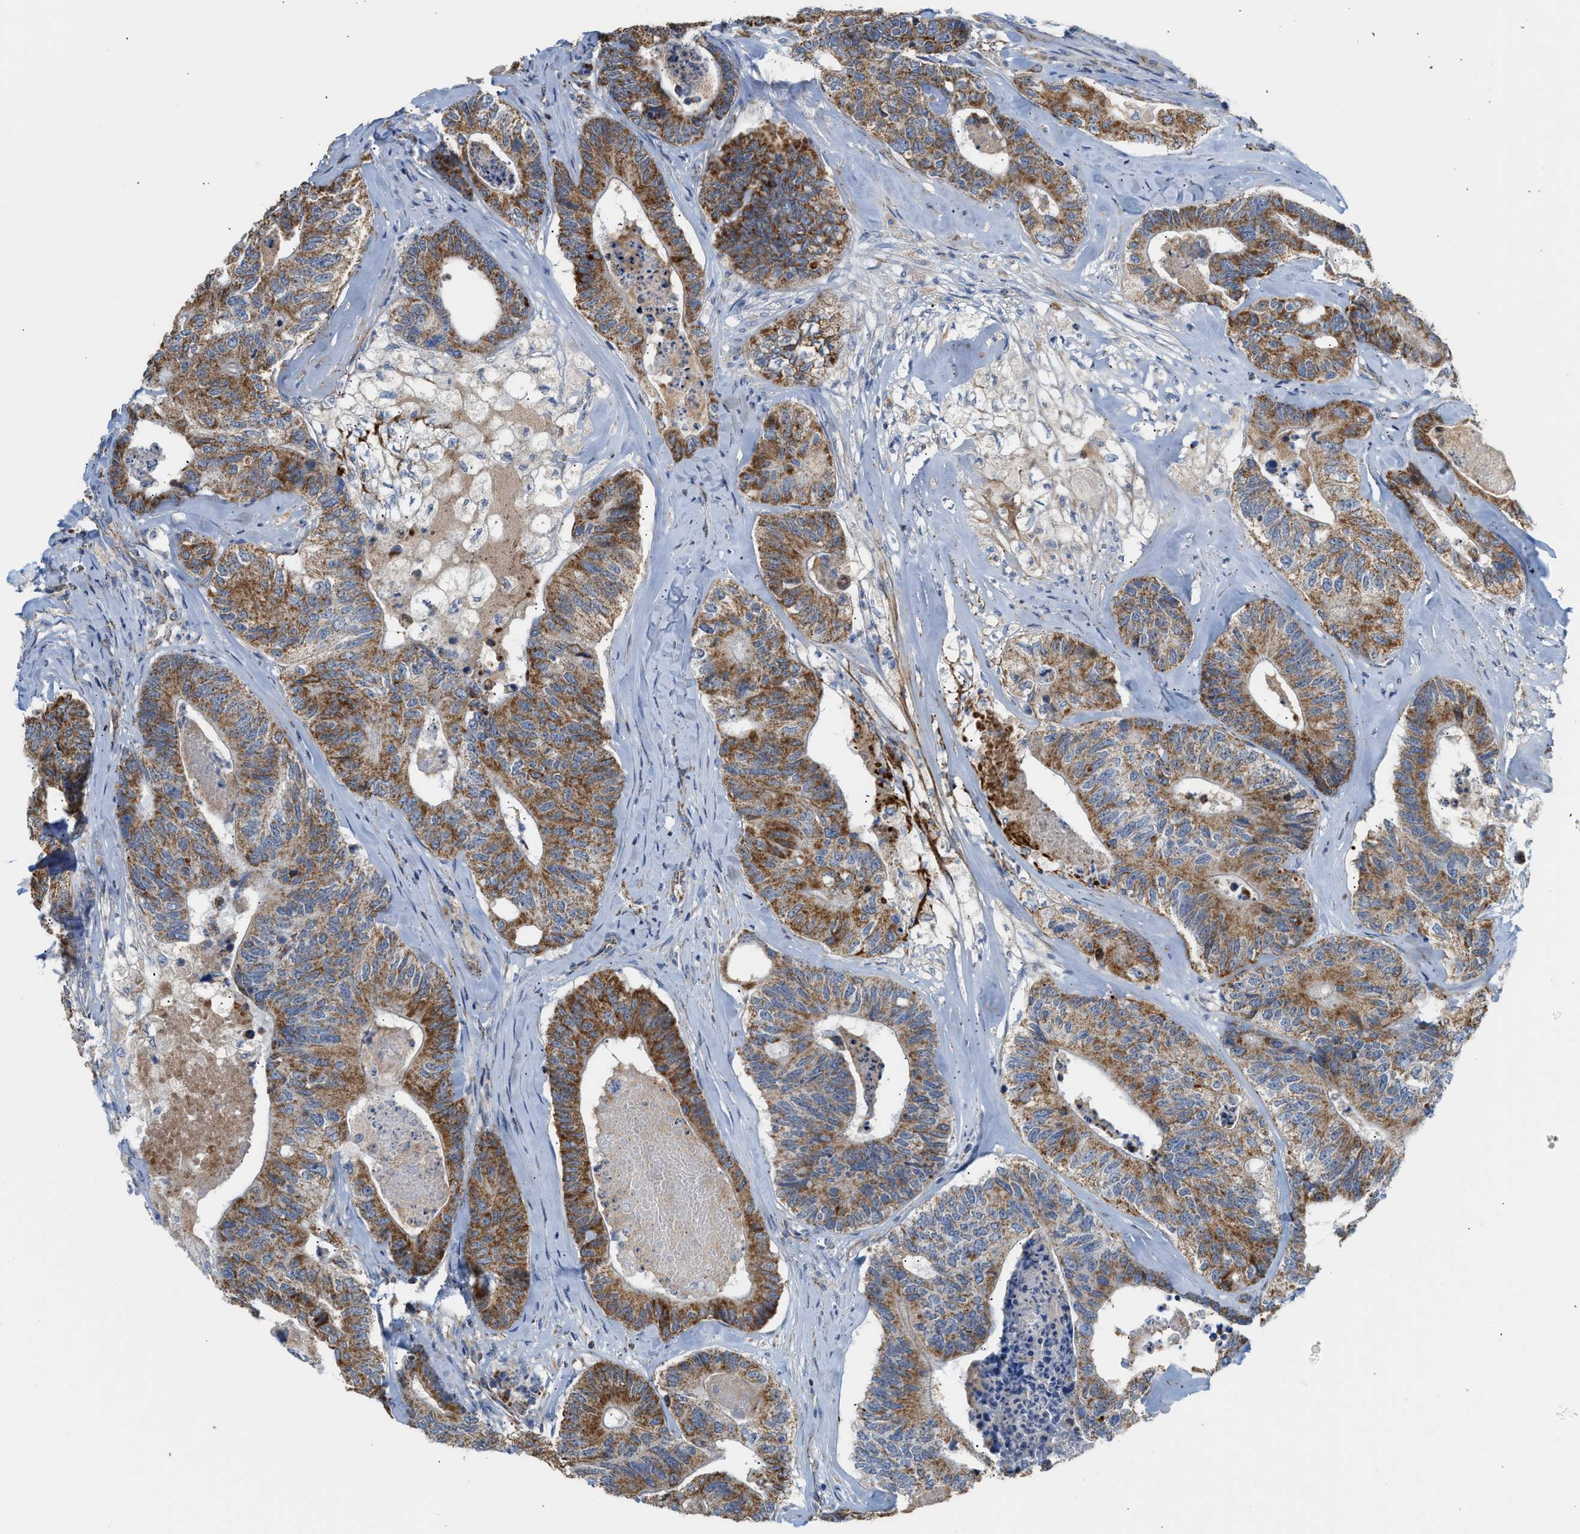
{"staining": {"intensity": "moderate", "quantity": ">75%", "location": "cytoplasmic/membranous"}, "tissue": "colorectal cancer", "cell_type": "Tumor cells", "image_type": "cancer", "snomed": [{"axis": "morphology", "description": "Adenocarcinoma, NOS"}, {"axis": "topography", "description": "Colon"}], "caption": "Protein expression analysis of human colorectal cancer reveals moderate cytoplasmic/membranous positivity in approximately >75% of tumor cells. The staining was performed using DAB (3,3'-diaminobenzidine) to visualize the protein expression in brown, while the nuclei were stained in blue with hematoxylin (Magnification: 20x).", "gene": "GOT2", "patient": {"sex": "female", "age": 67}}